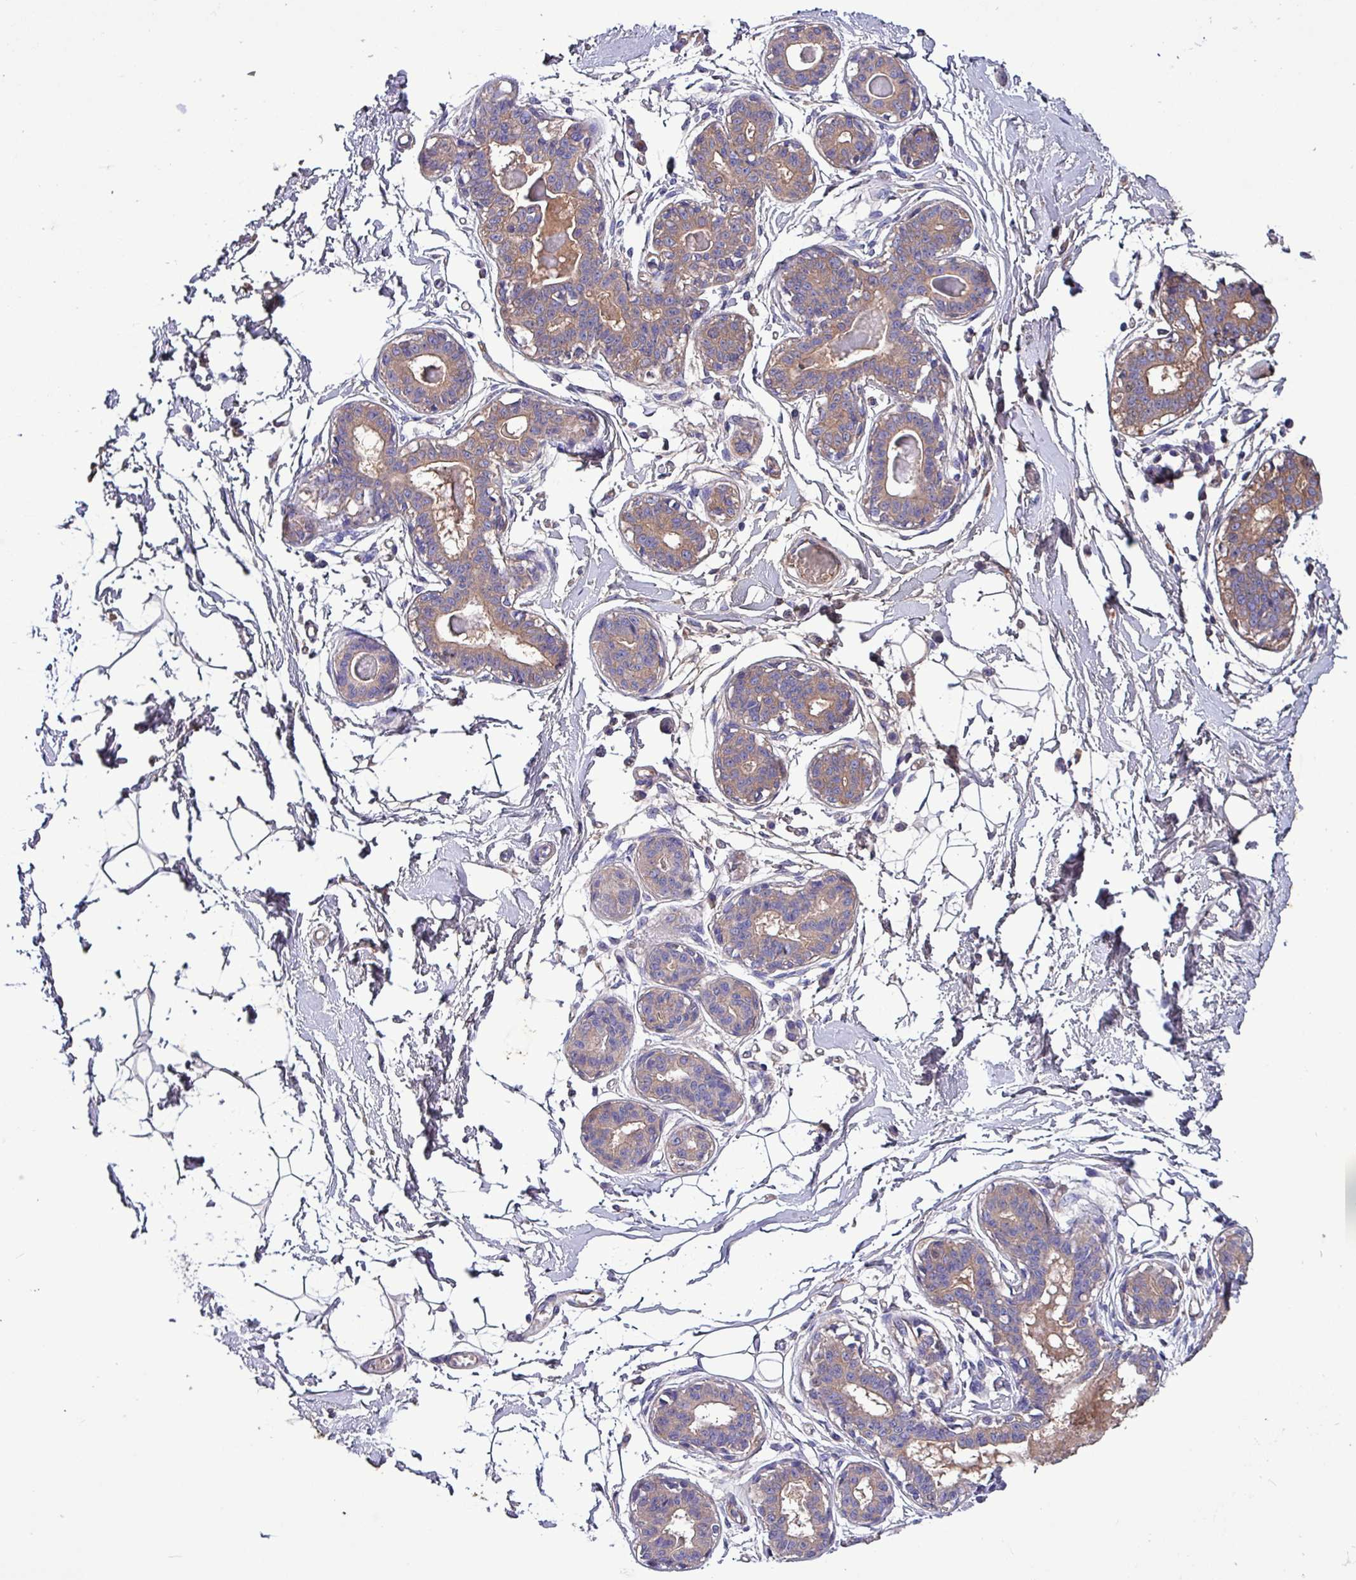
{"staining": {"intensity": "negative", "quantity": "none", "location": "none"}, "tissue": "breast", "cell_type": "Adipocytes", "image_type": "normal", "snomed": [{"axis": "morphology", "description": "Normal tissue, NOS"}, {"axis": "topography", "description": "Breast"}], "caption": "Photomicrograph shows no protein expression in adipocytes of unremarkable breast. (DAB (3,3'-diaminobenzidine) immunohistochemistry (IHC), high magnification).", "gene": "HPR", "patient": {"sex": "female", "age": 45}}